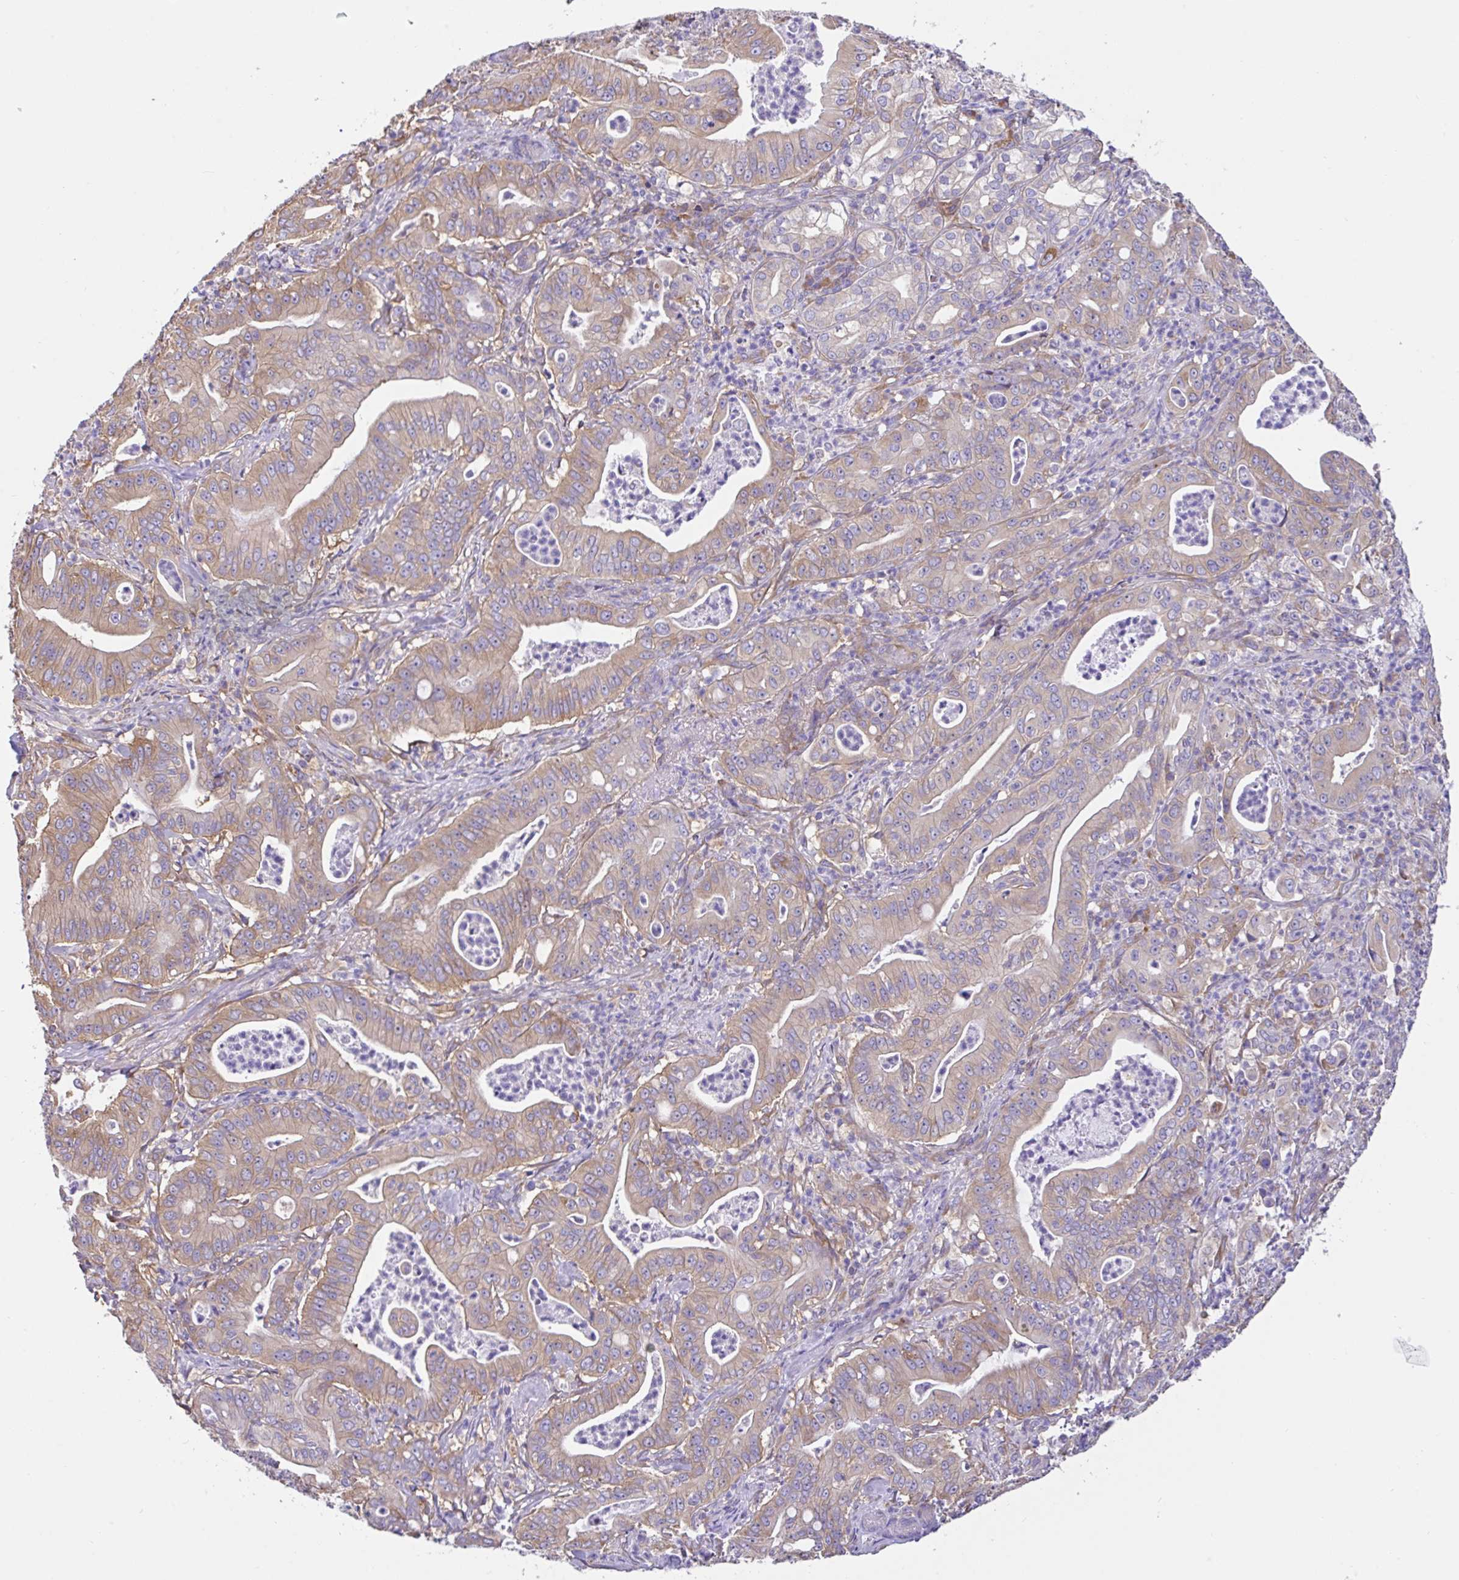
{"staining": {"intensity": "weak", "quantity": "25%-75%", "location": "cytoplasmic/membranous"}, "tissue": "pancreatic cancer", "cell_type": "Tumor cells", "image_type": "cancer", "snomed": [{"axis": "morphology", "description": "Adenocarcinoma, NOS"}, {"axis": "topography", "description": "Pancreas"}], "caption": "Adenocarcinoma (pancreatic) stained for a protein (brown) demonstrates weak cytoplasmic/membranous positive positivity in approximately 25%-75% of tumor cells.", "gene": "GFPT2", "patient": {"sex": "male", "age": 71}}